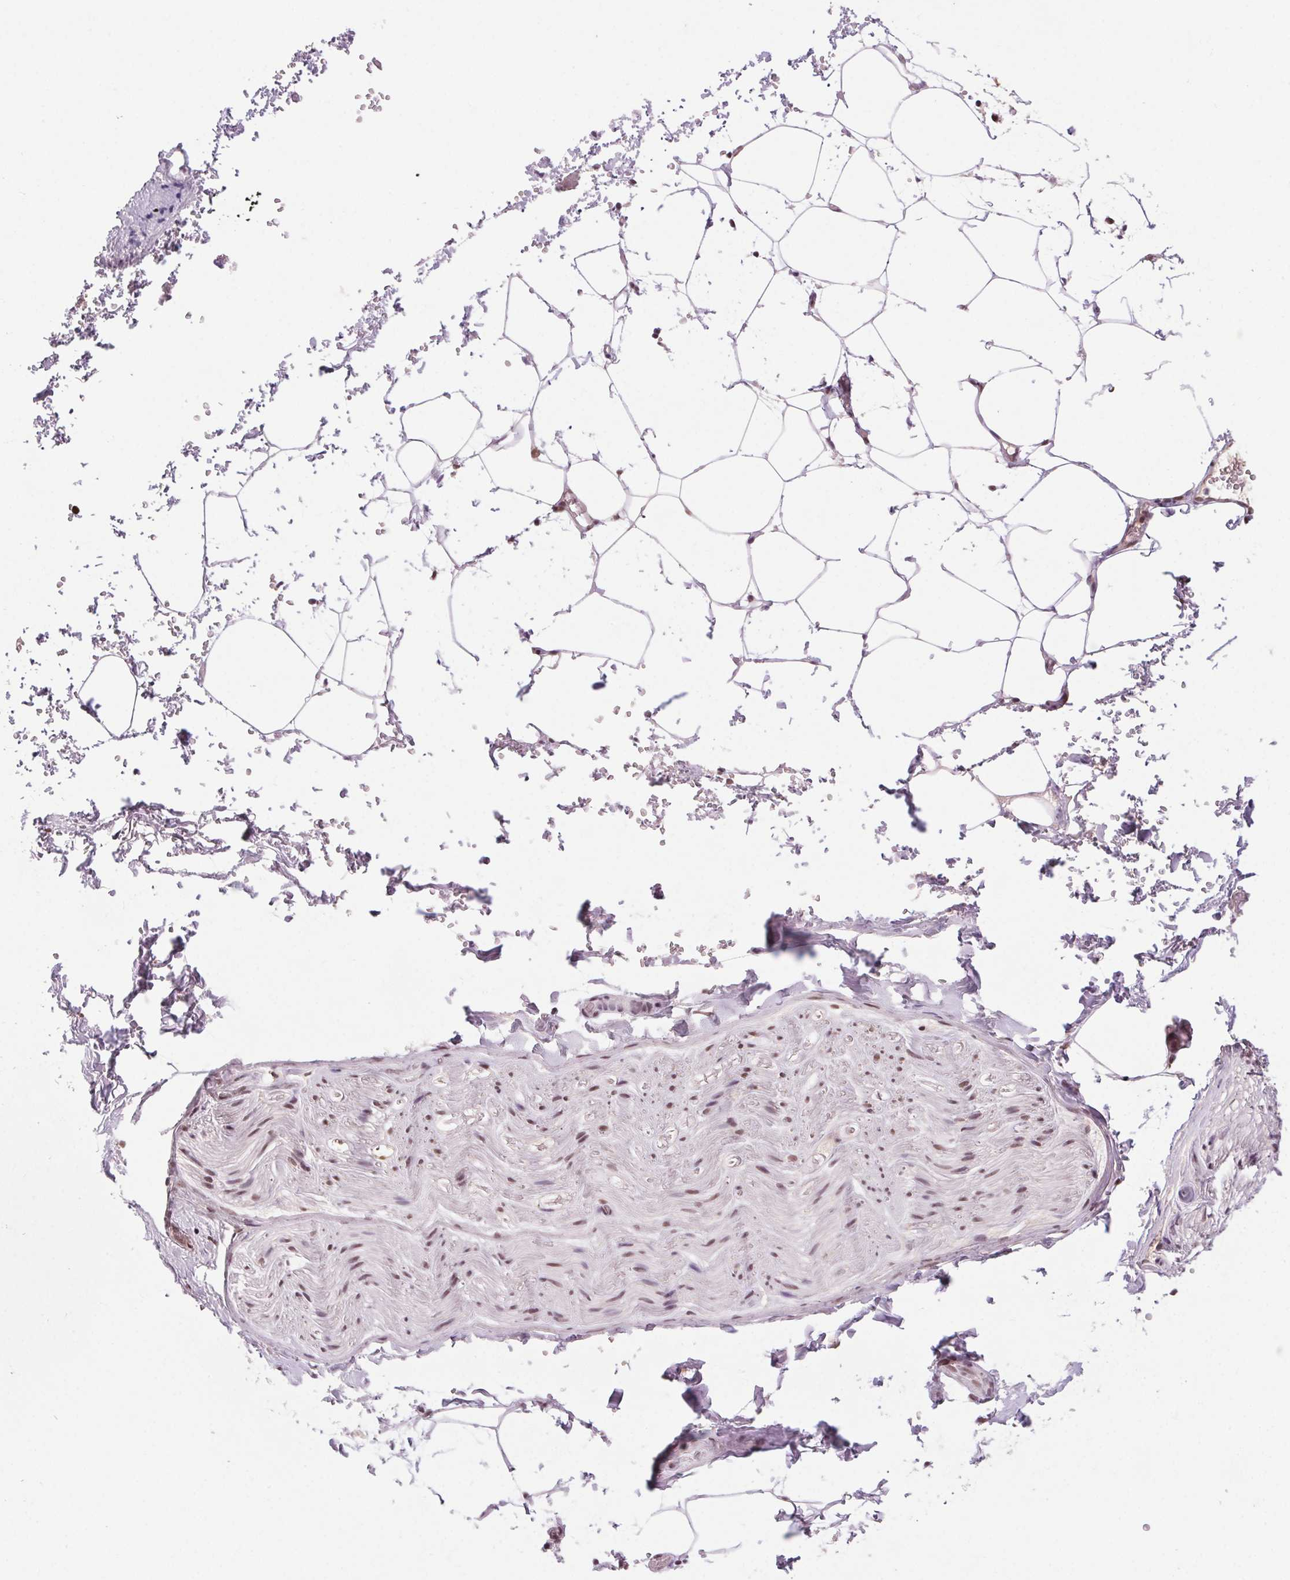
{"staining": {"intensity": "negative", "quantity": "none", "location": "none"}, "tissue": "adipose tissue", "cell_type": "Adipocytes", "image_type": "normal", "snomed": [{"axis": "morphology", "description": "Normal tissue, NOS"}, {"axis": "topography", "description": "Prostate"}, {"axis": "topography", "description": "Peripheral nerve tissue"}], "caption": "A histopathology image of adipose tissue stained for a protein displays no brown staining in adipocytes. (DAB (3,3'-diaminobenzidine) immunohistochemistry (IHC) with hematoxylin counter stain).", "gene": "CD2BP2", "patient": {"sex": "male", "age": 55}}